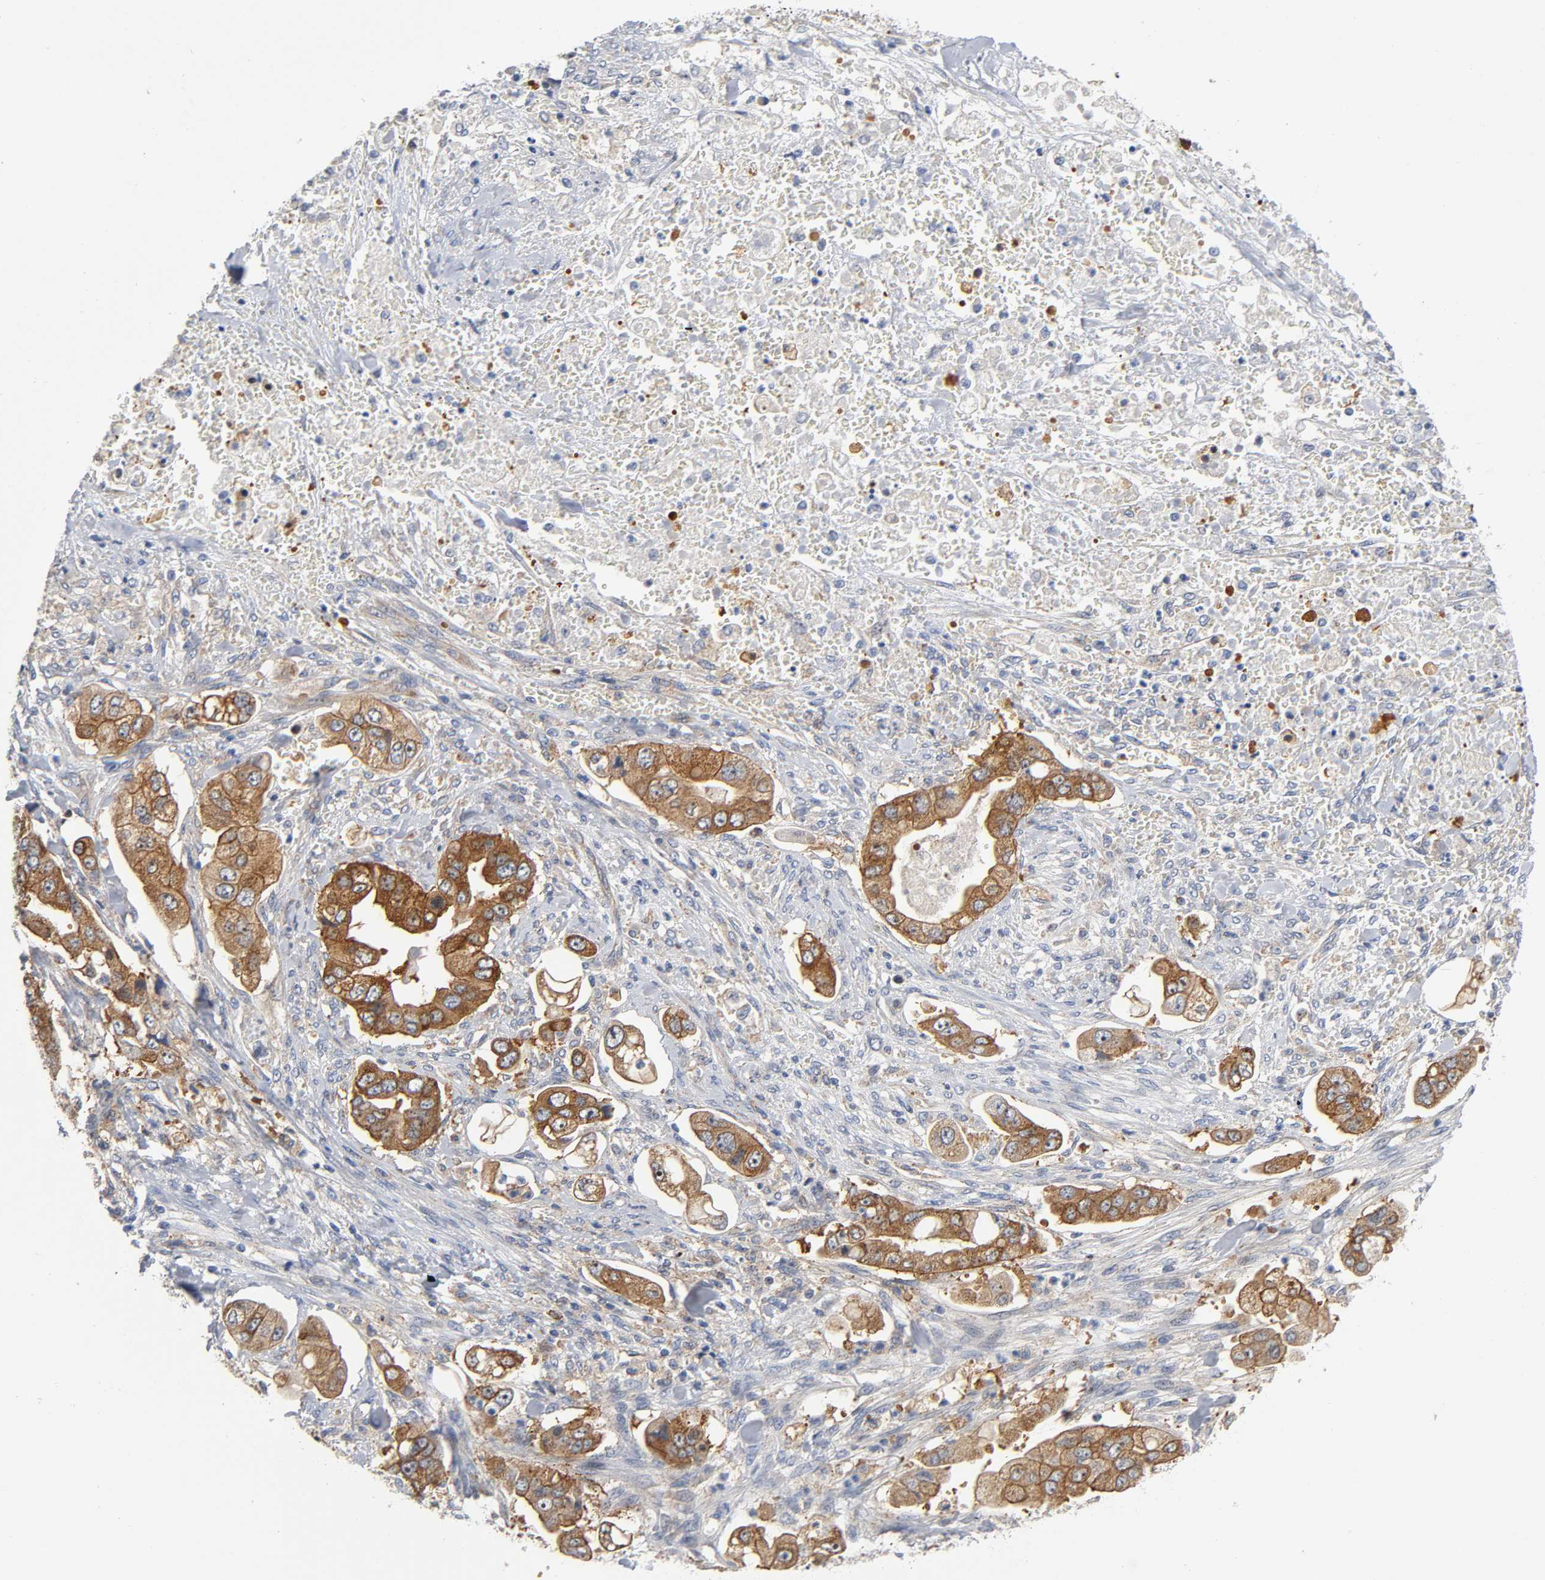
{"staining": {"intensity": "strong", "quantity": ">75%", "location": "cytoplasmic/membranous"}, "tissue": "stomach cancer", "cell_type": "Tumor cells", "image_type": "cancer", "snomed": [{"axis": "morphology", "description": "Adenocarcinoma, NOS"}, {"axis": "topography", "description": "Stomach"}], "caption": "Adenocarcinoma (stomach) stained for a protein (brown) demonstrates strong cytoplasmic/membranous positive positivity in about >75% of tumor cells.", "gene": "CD2AP", "patient": {"sex": "male", "age": 62}}